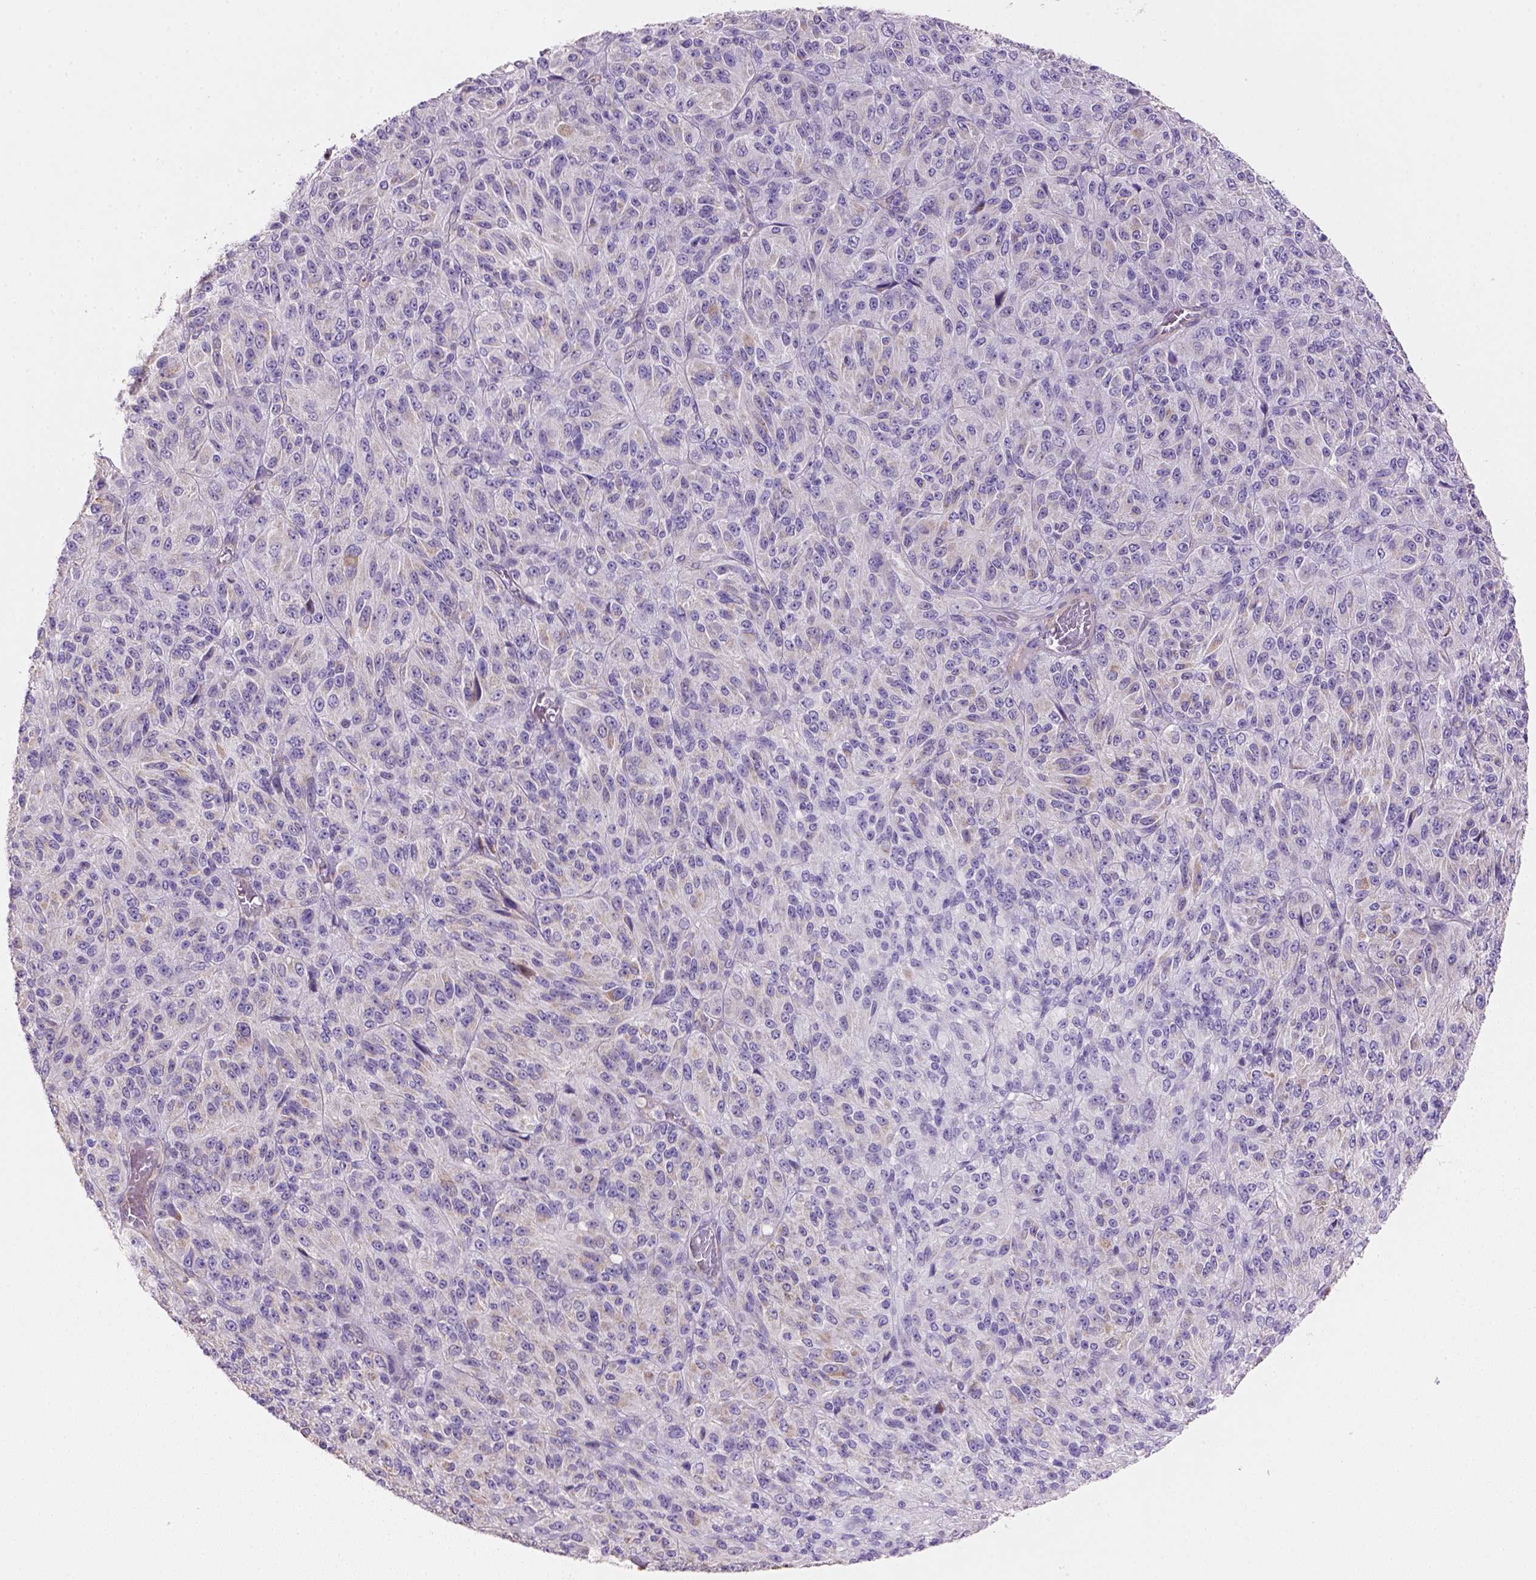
{"staining": {"intensity": "negative", "quantity": "none", "location": "none"}, "tissue": "melanoma", "cell_type": "Tumor cells", "image_type": "cancer", "snomed": [{"axis": "morphology", "description": "Malignant melanoma, Metastatic site"}, {"axis": "topography", "description": "Brain"}], "caption": "Tumor cells are negative for brown protein staining in melanoma. The staining is performed using DAB (3,3'-diaminobenzidine) brown chromogen with nuclei counter-stained in using hematoxylin.", "gene": "HTRA1", "patient": {"sex": "female", "age": 56}}